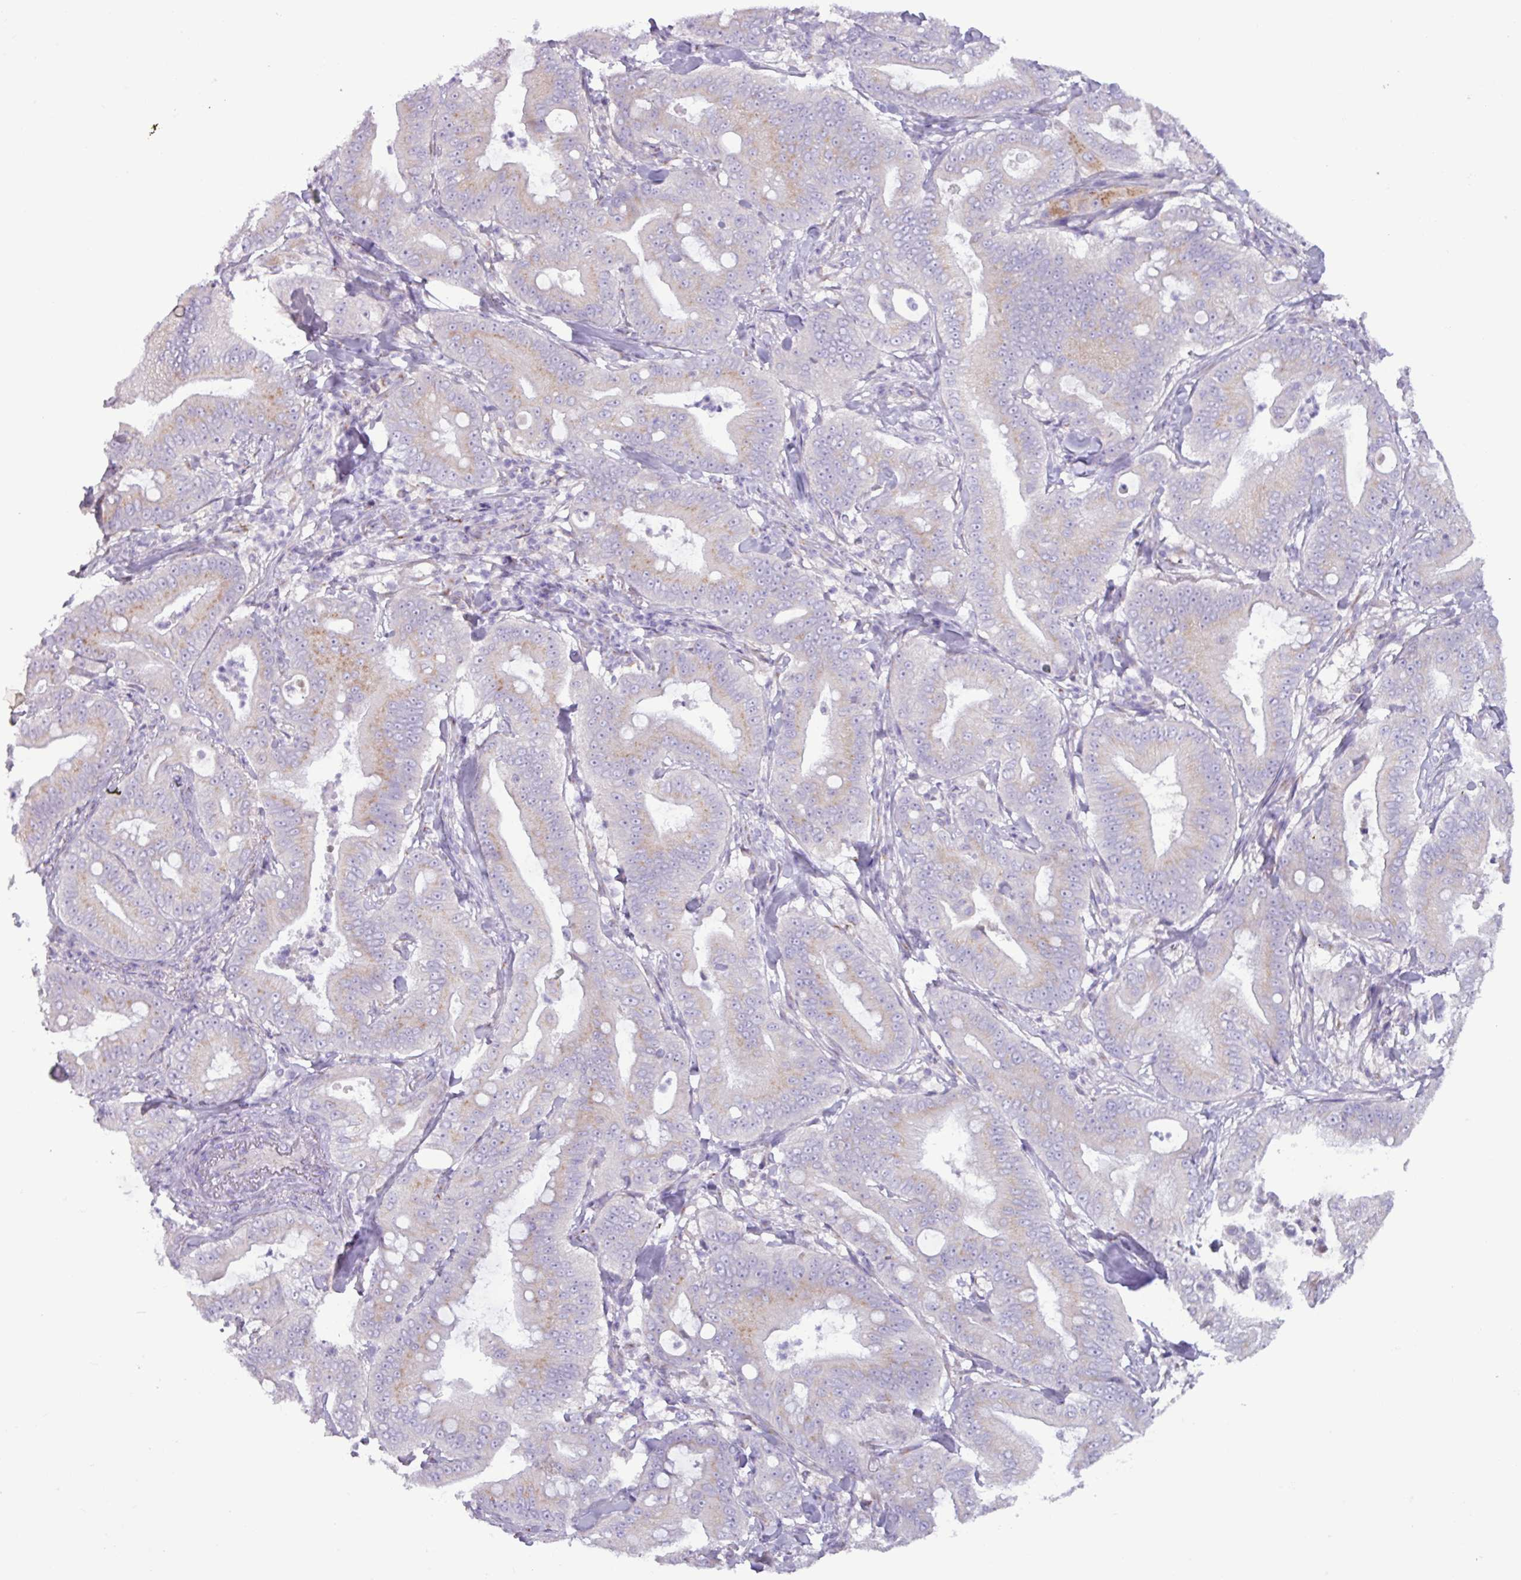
{"staining": {"intensity": "weak", "quantity": "25%-75%", "location": "cytoplasmic/membranous"}, "tissue": "pancreatic cancer", "cell_type": "Tumor cells", "image_type": "cancer", "snomed": [{"axis": "morphology", "description": "Adenocarcinoma, NOS"}, {"axis": "topography", "description": "Pancreas"}], "caption": "IHC (DAB (3,3'-diaminobenzidine)) staining of human pancreatic cancer displays weak cytoplasmic/membranous protein expression in approximately 25%-75% of tumor cells.", "gene": "STIMATE", "patient": {"sex": "male", "age": 71}}